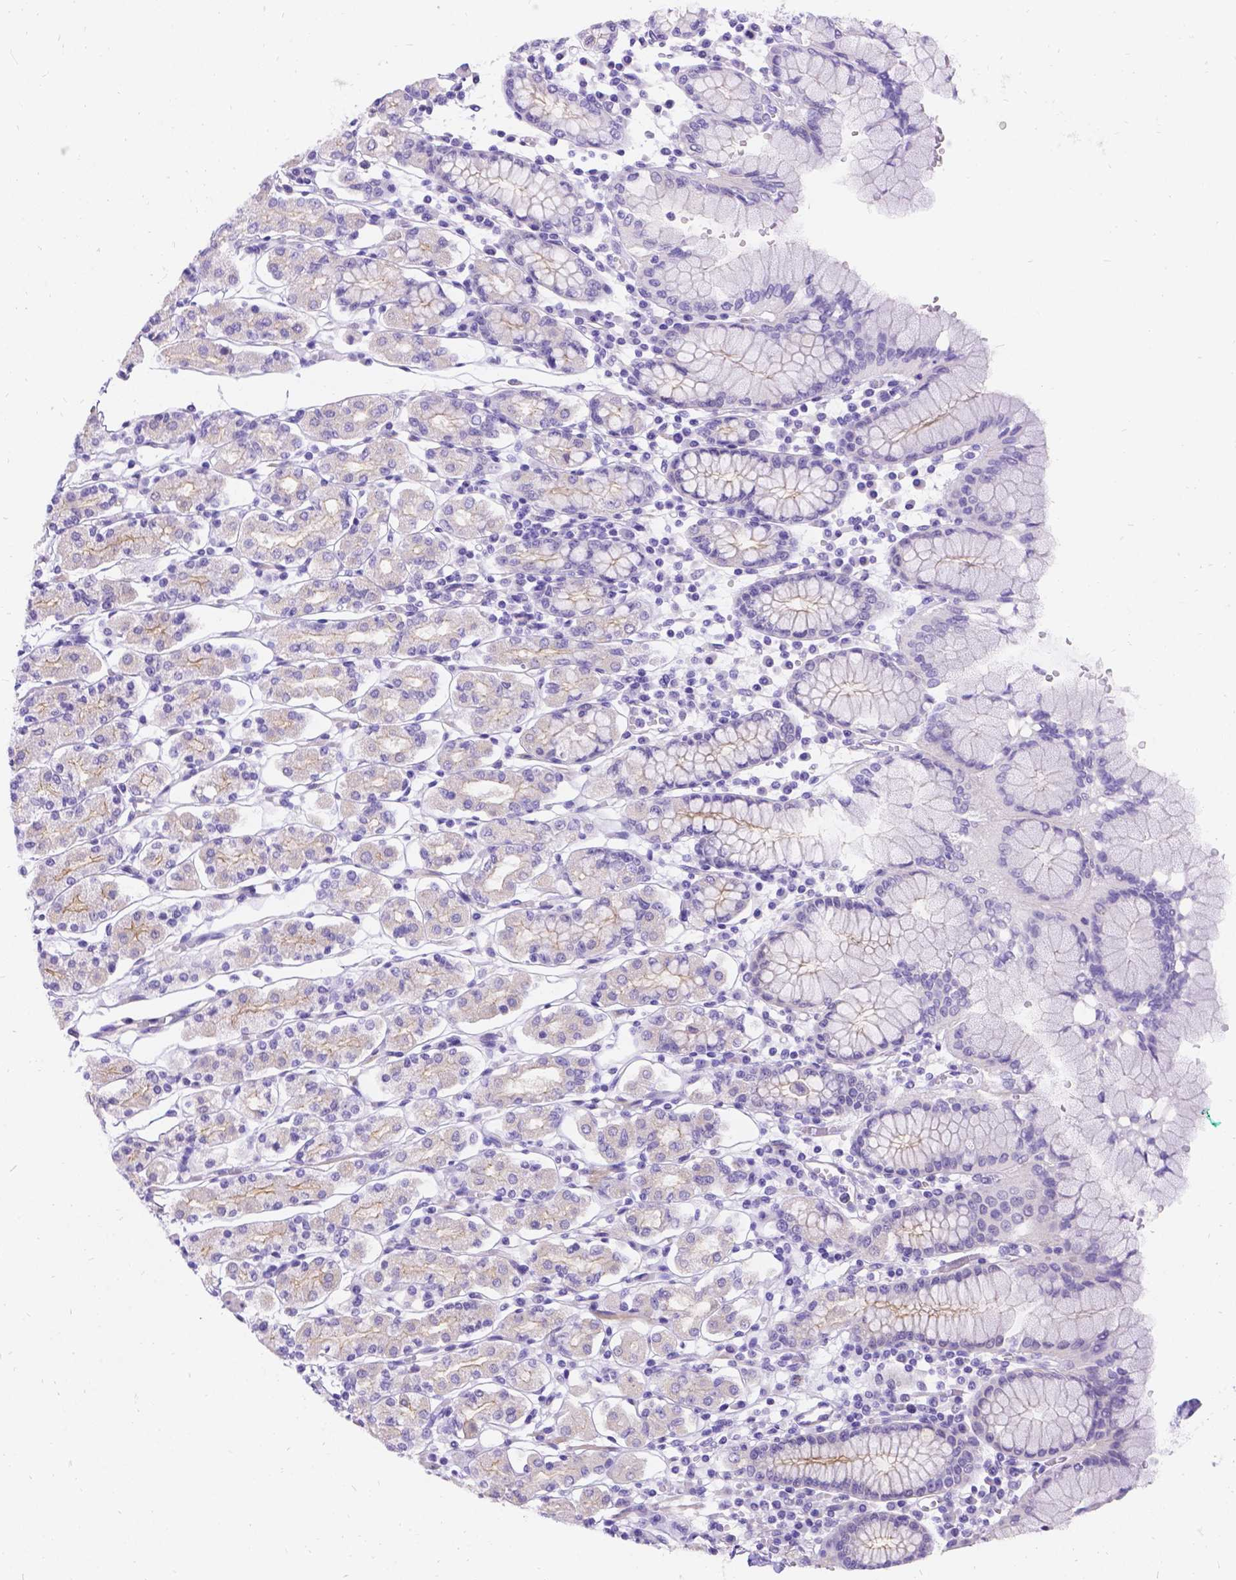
{"staining": {"intensity": "weak", "quantity": "<25%", "location": "cytoplasmic/membranous"}, "tissue": "stomach", "cell_type": "Glandular cells", "image_type": "normal", "snomed": [{"axis": "morphology", "description": "Normal tissue, NOS"}, {"axis": "topography", "description": "Stomach, upper"}, {"axis": "topography", "description": "Stomach"}], "caption": "Immunohistochemistry histopathology image of normal human stomach stained for a protein (brown), which shows no expression in glandular cells.", "gene": "PALS1", "patient": {"sex": "male", "age": 62}}